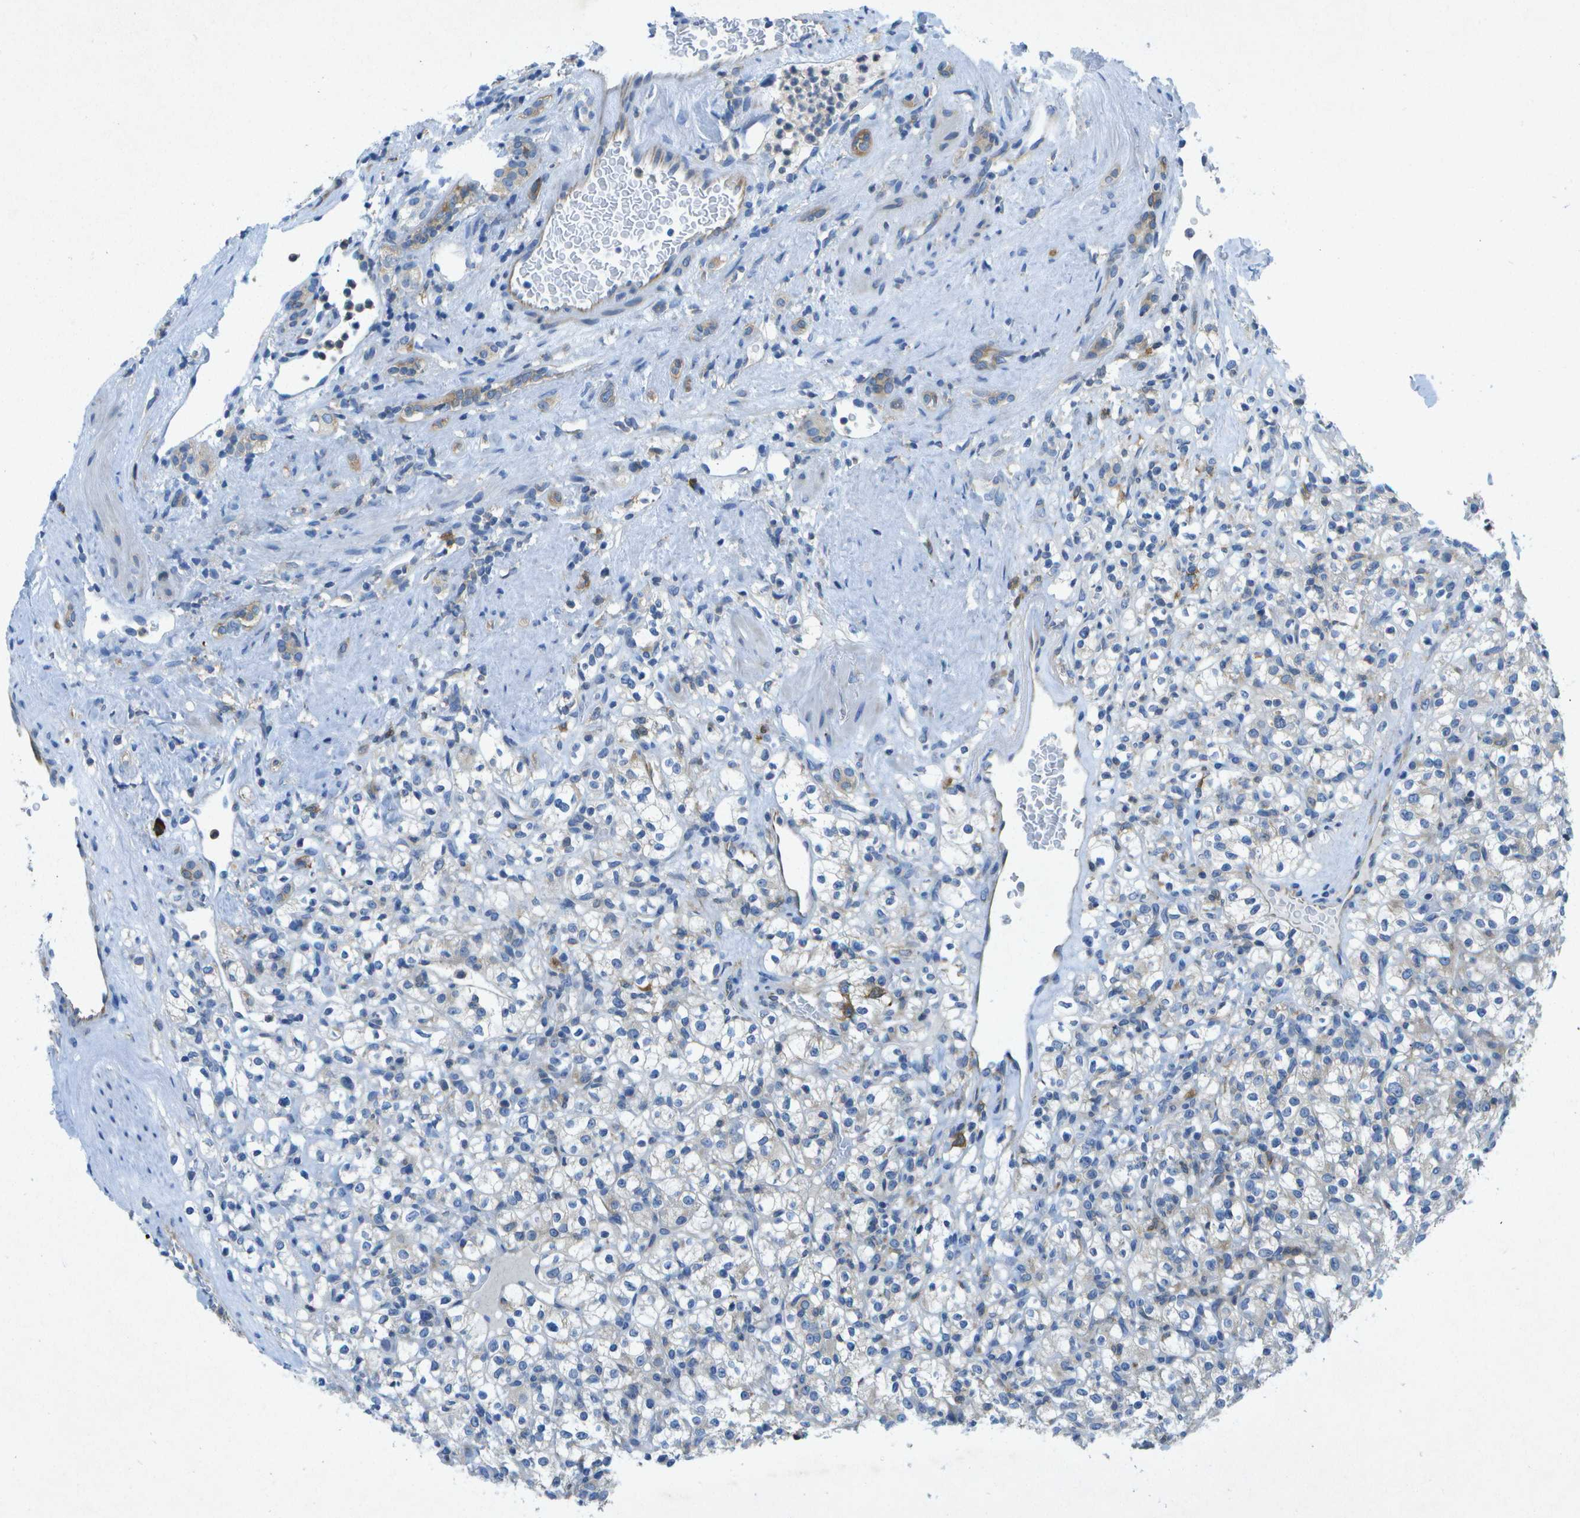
{"staining": {"intensity": "negative", "quantity": "none", "location": "none"}, "tissue": "renal cancer", "cell_type": "Tumor cells", "image_type": "cancer", "snomed": [{"axis": "morphology", "description": "Normal tissue, NOS"}, {"axis": "morphology", "description": "Adenocarcinoma, NOS"}, {"axis": "topography", "description": "Kidney"}], "caption": "Immunohistochemical staining of human renal adenocarcinoma exhibits no significant expression in tumor cells.", "gene": "WNK2", "patient": {"sex": "female", "age": 72}}